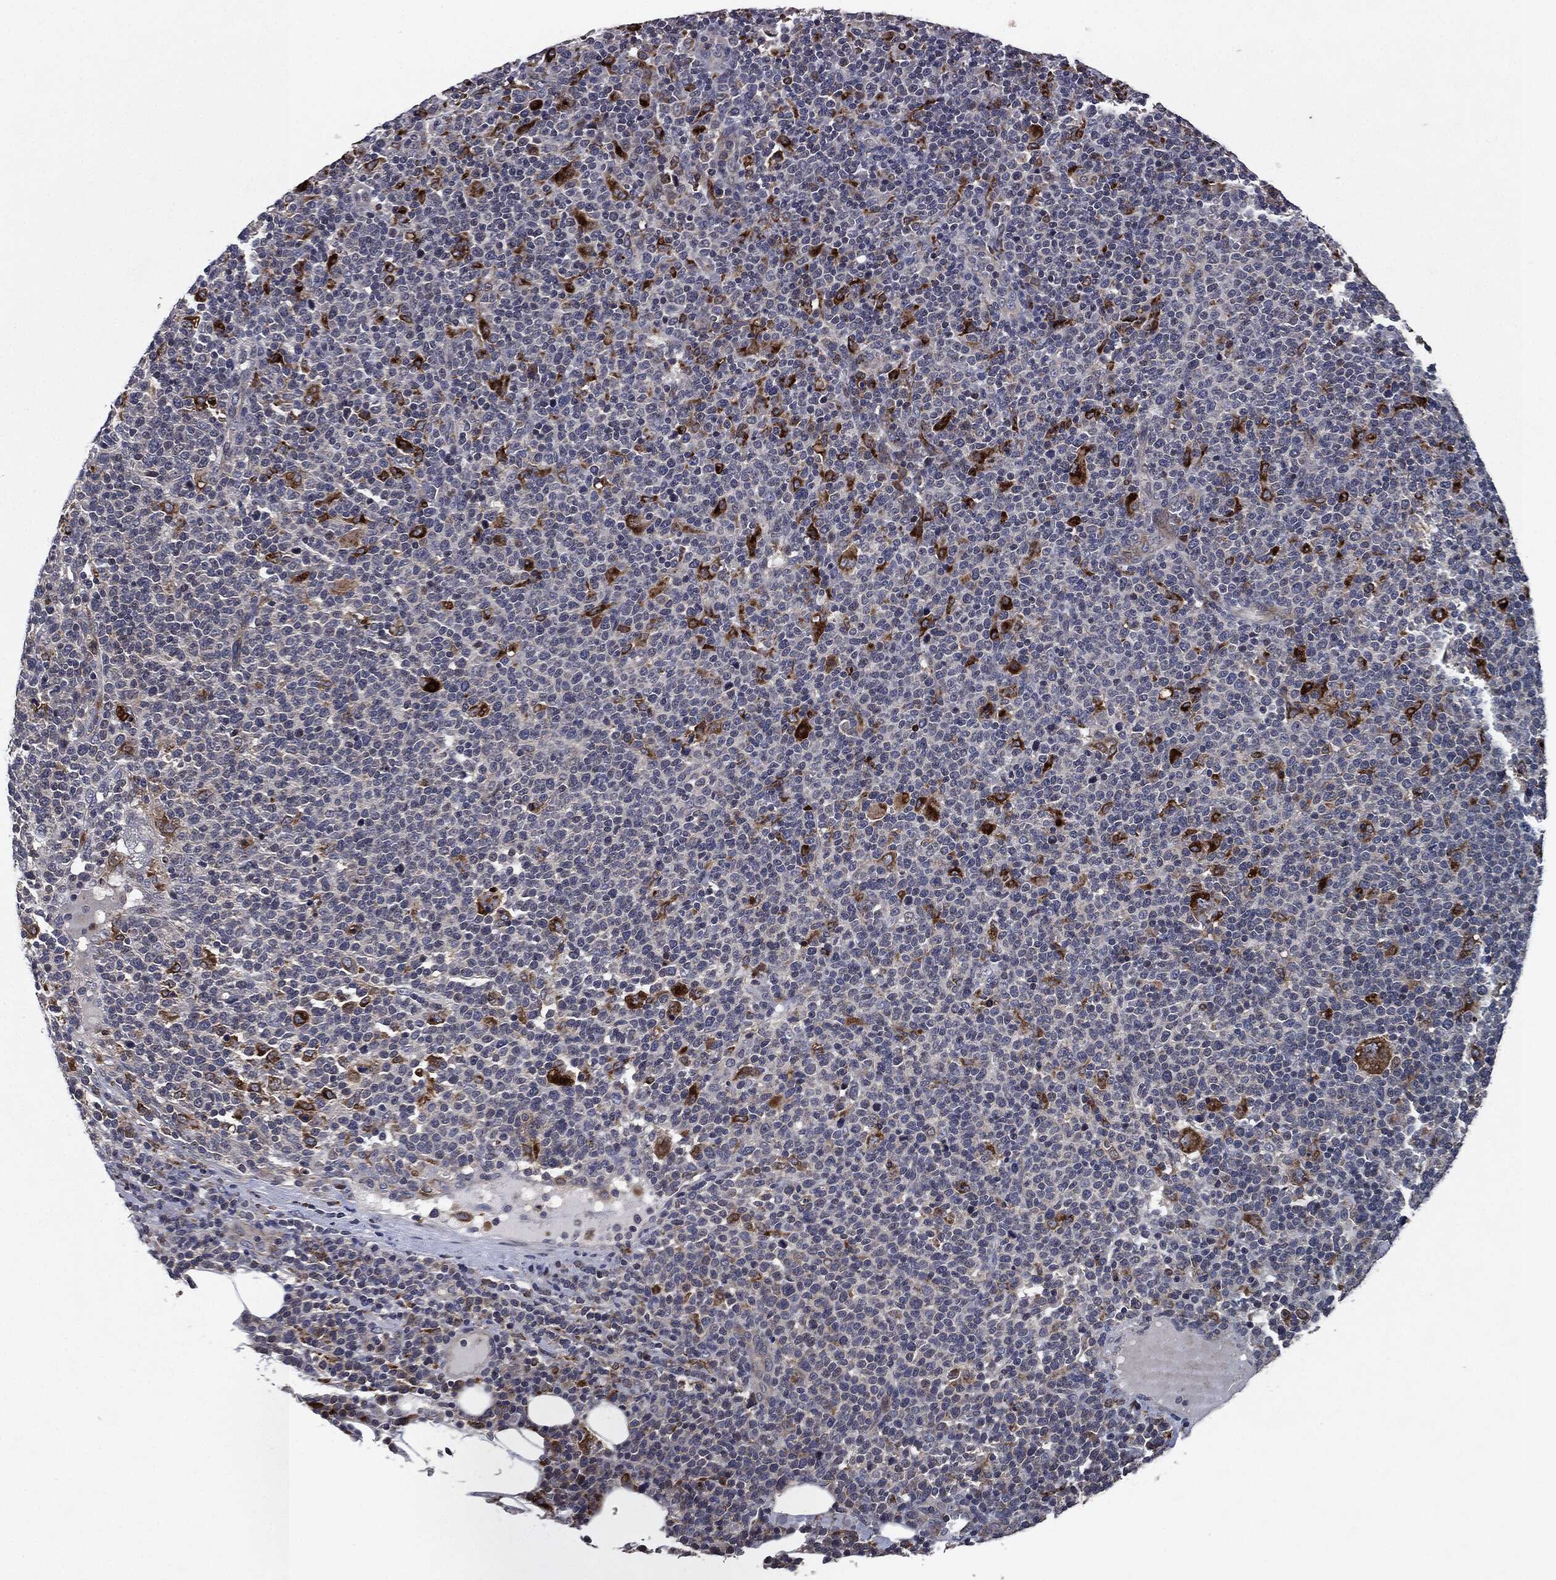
{"staining": {"intensity": "negative", "quantity": "none", "location": "none"}, "tissue": "lymphoma", "cell_type": "Tumor cells", "image_type": "cancer", "snomed": [{"axis": "morphology", "description": "Malignant lymphoma, non-Hodgkin's type, High grade"}, {"axis": "topography", "description": "Lymph node"}], "caption": "This is a photomicrograph of immunohistochemistry staining of lymphoma, which shows no positivity in tumor cells. (Stains: DAB (3,3'-diaminobenzidine) immunohistochemistry with hematoxylin counter stain, Microscopy: brightfield microscopy at high magnification).", "gene": "SLC31A2", "patient": {"sex": "male", "age": 61}}